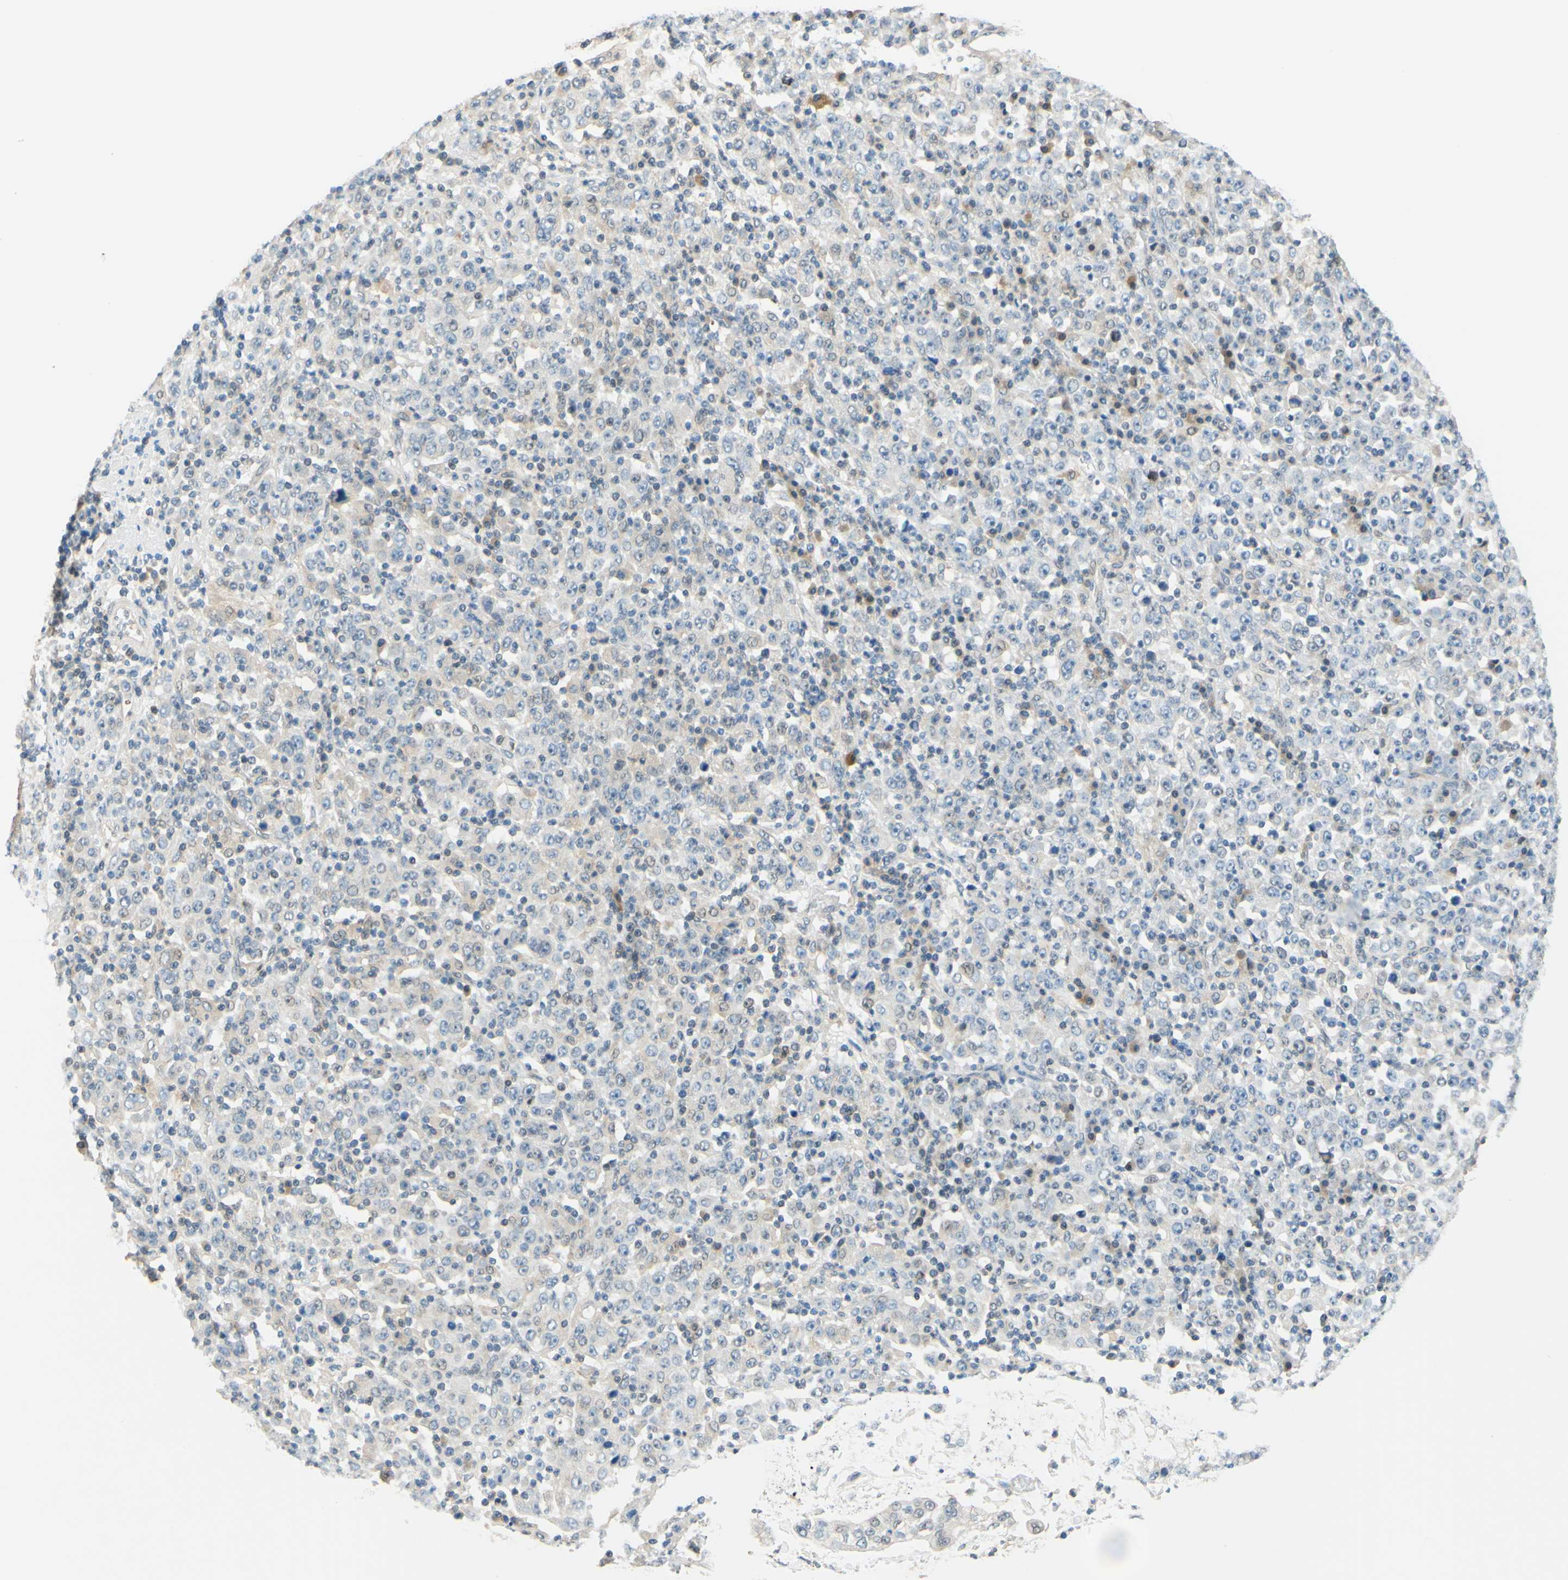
{"staining": {"intensity": "negative", "quantity": "none", "location": "none"}, "tissue": "stomach cancer", "cell_type": "Tumor cells", "image_type": "cancer", "snomed": [{"axis": "morphology", "description": "Normal tissue, NOS"}, {"axis": "morphology", "description": "Adenocarcinoma, NOS"}, {"axis": "topography", "description": "Stomach, upper"}, {"axis": "topography", "description": "Stomach"}], "caption": "A high-resolution photomicrograph shows immunohistochemistry staining of stomach cancer, which demonstrates no significant staining in tumor cells.", "gene": "C2CD2L", "patient": {"sex": "male", "age": 59}}